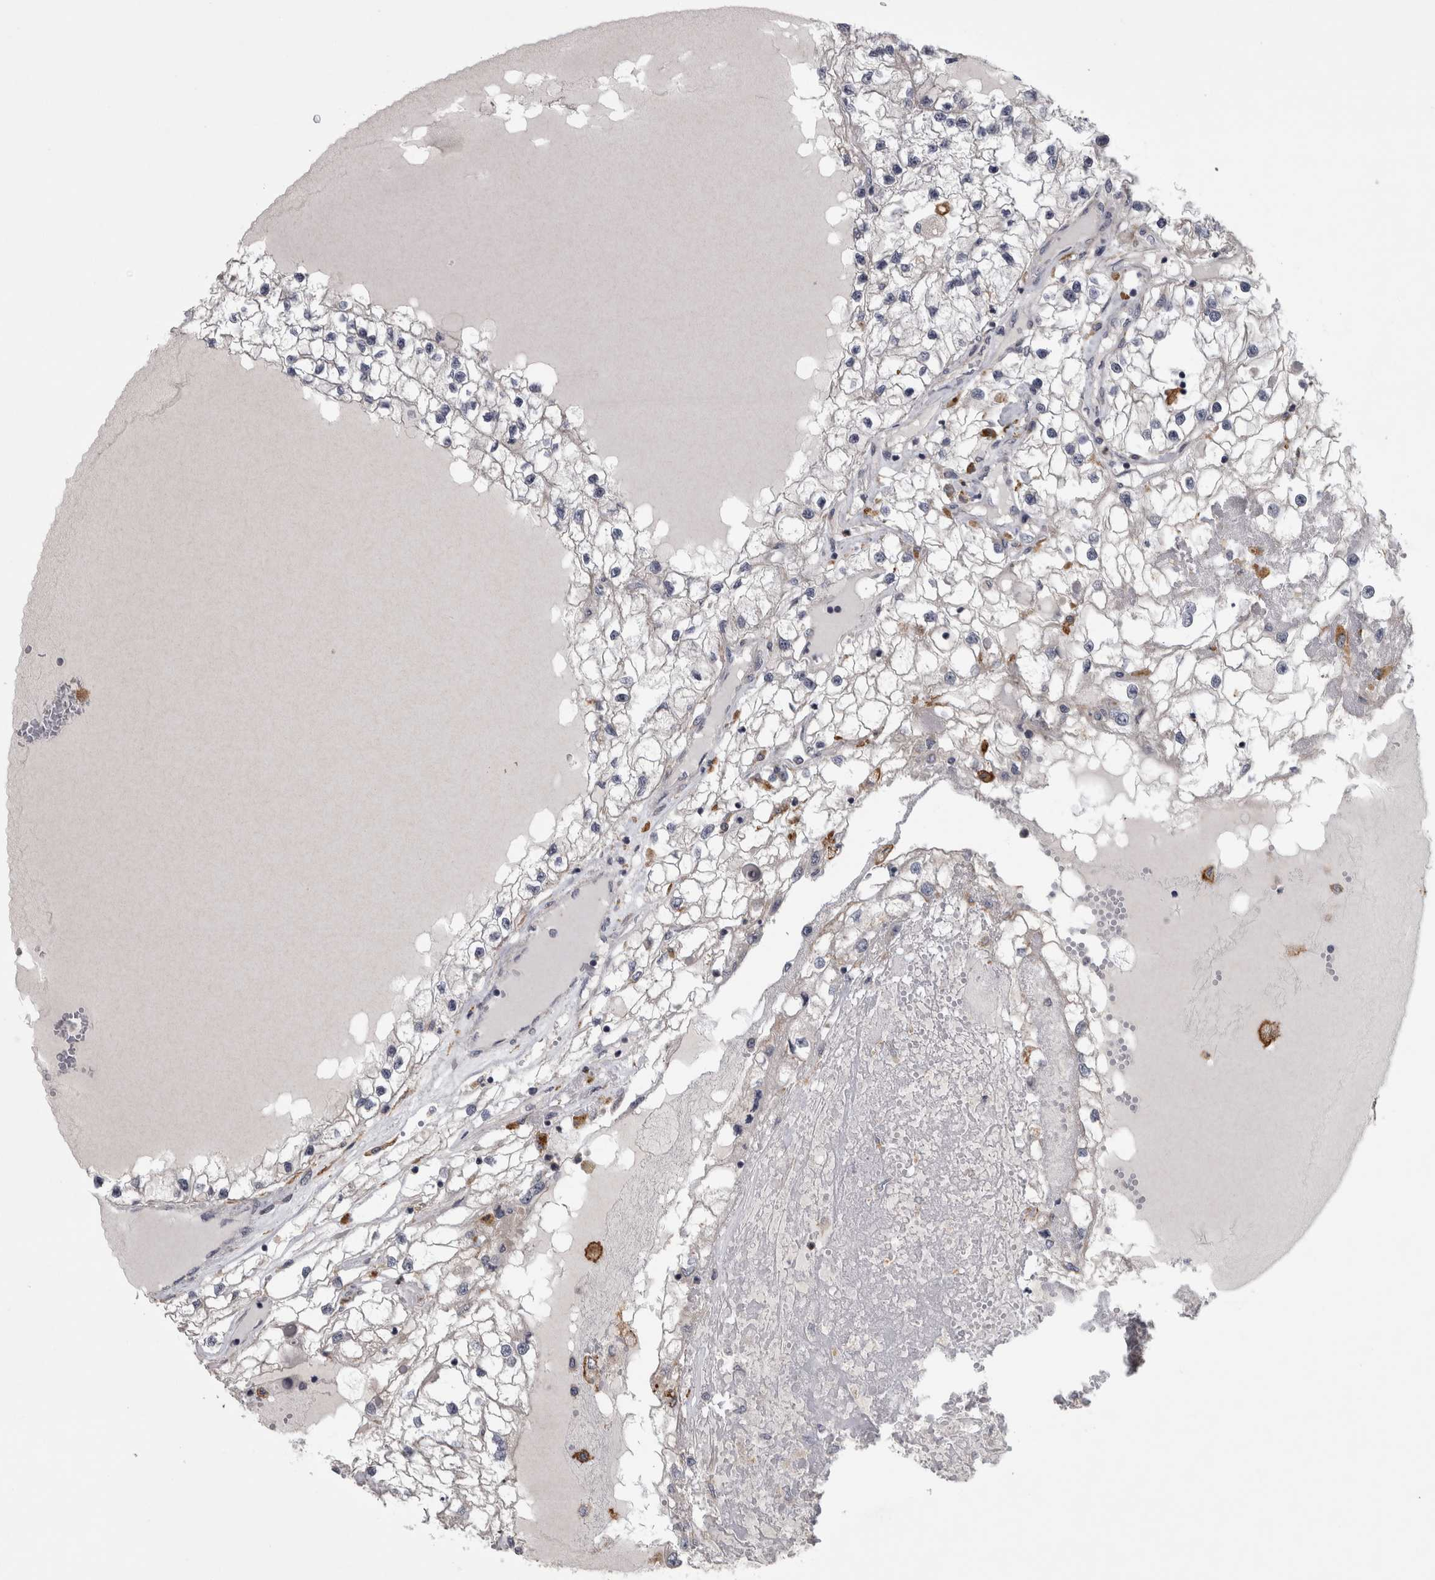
{"staining": {"intensity": "negative", "quantity": "none", "location": "none"}, "tissue": "renal cancer", "cell_type": "Tumor cells", "image_type": "cancer", "snomed": [{"axis": "morphology", "description": "Adenocarcinoma, NOS"}, {"axis": "topography", "description": "Kidney"}], "caption": "DAB immunohistochemical staining of human renal adenocarcinoma reveals no significant positivity in tumor cells.", "gene": "PRKCI", "patient": {"sex": "male", "age": 68}}